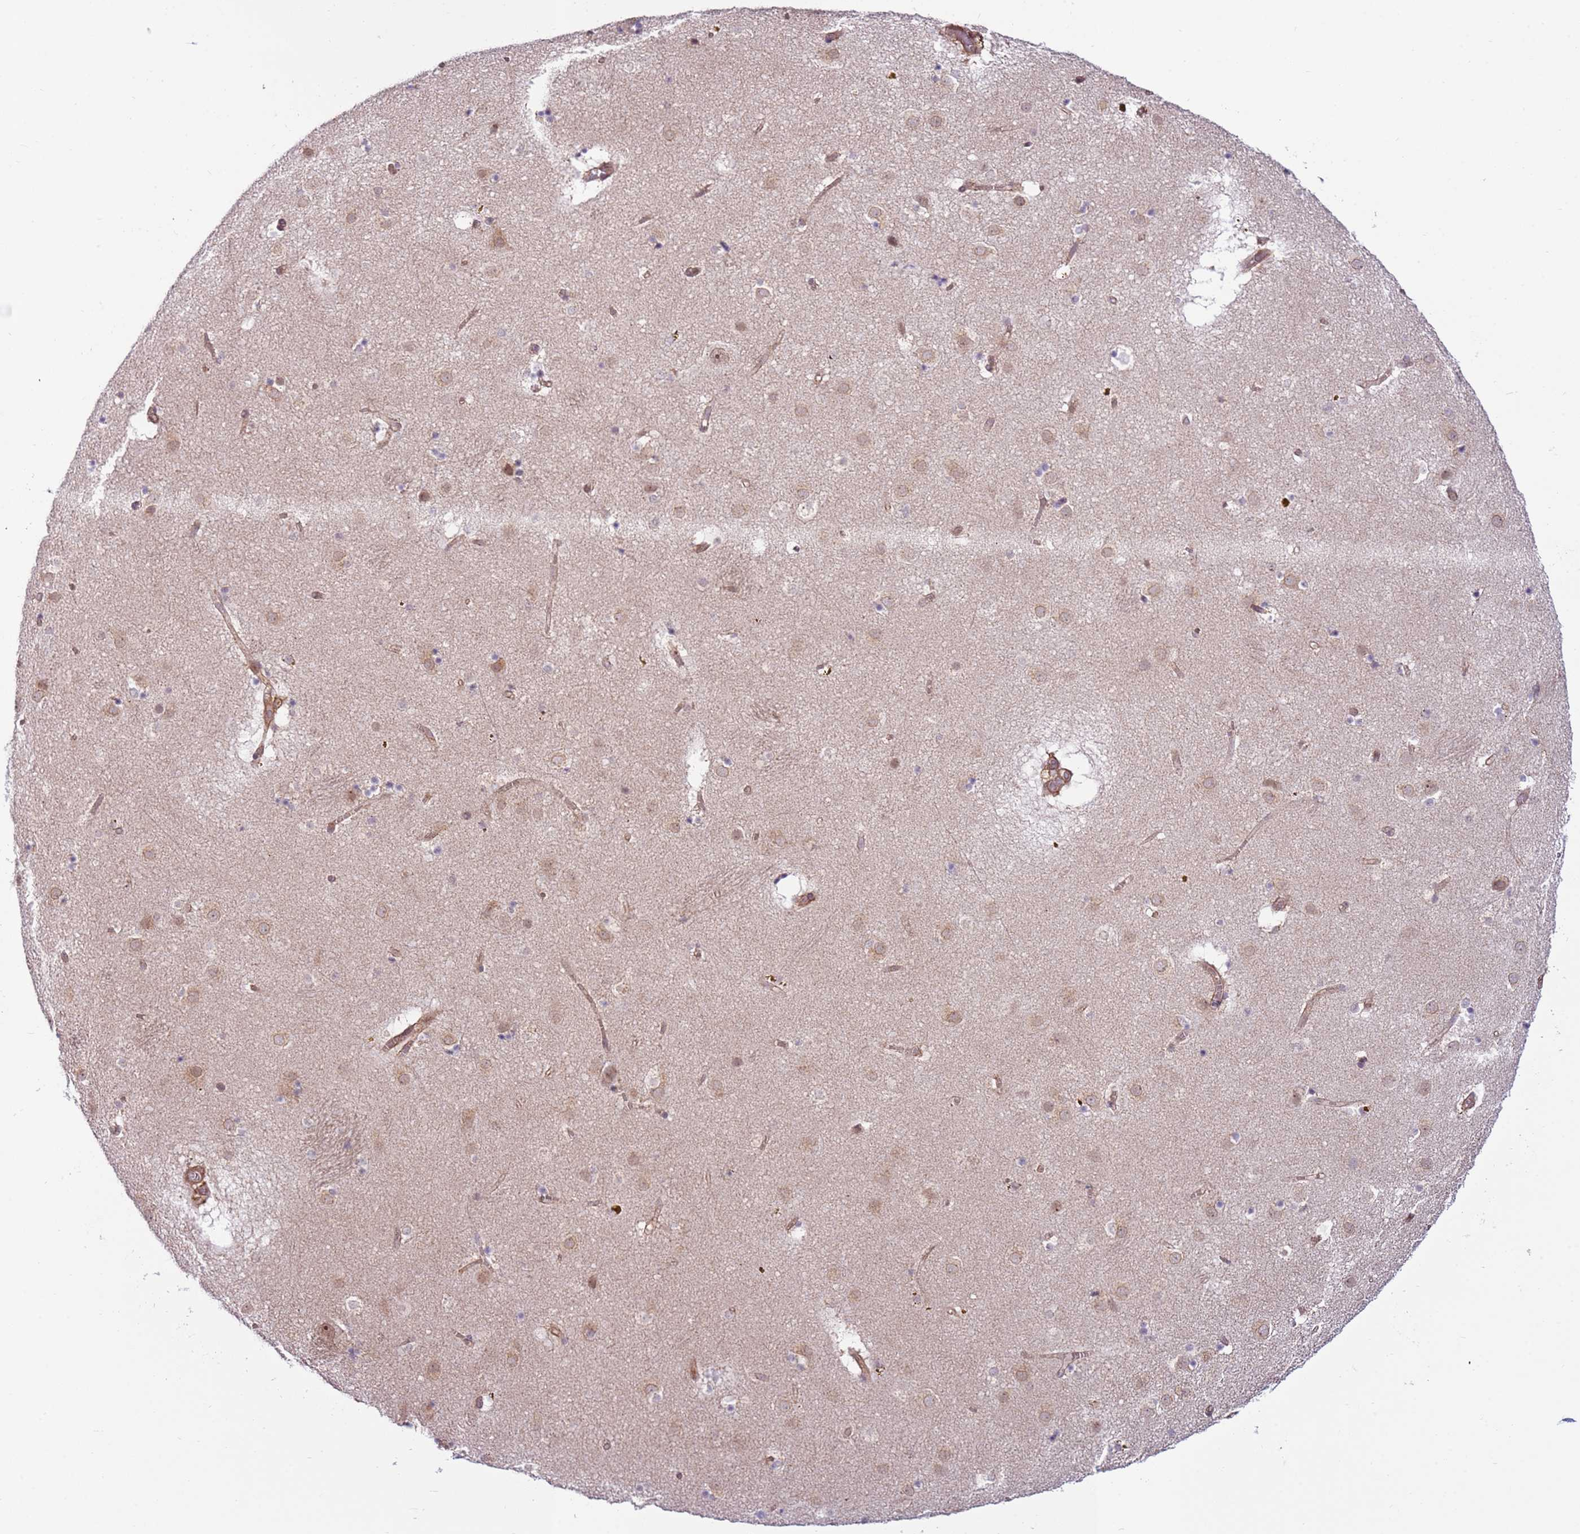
{"staining": {"intensity": "negative", "quantity": "none", "location": "none"}, "tissue": "caudate", "cell_type": "Glial cells", "image_type": "normal", "snomed": [{"axis": "morphology", "description": "Normal tissue, NOS"}, {"axis": "topography", "description": "Lateral ventricle wall"}], "caption": "Immunohistochemical staining of normal human caudate exhibits no significant positivity in glial cells.", "gene": "DCAF4", "patient": {"sex": "male", "age": 70}}